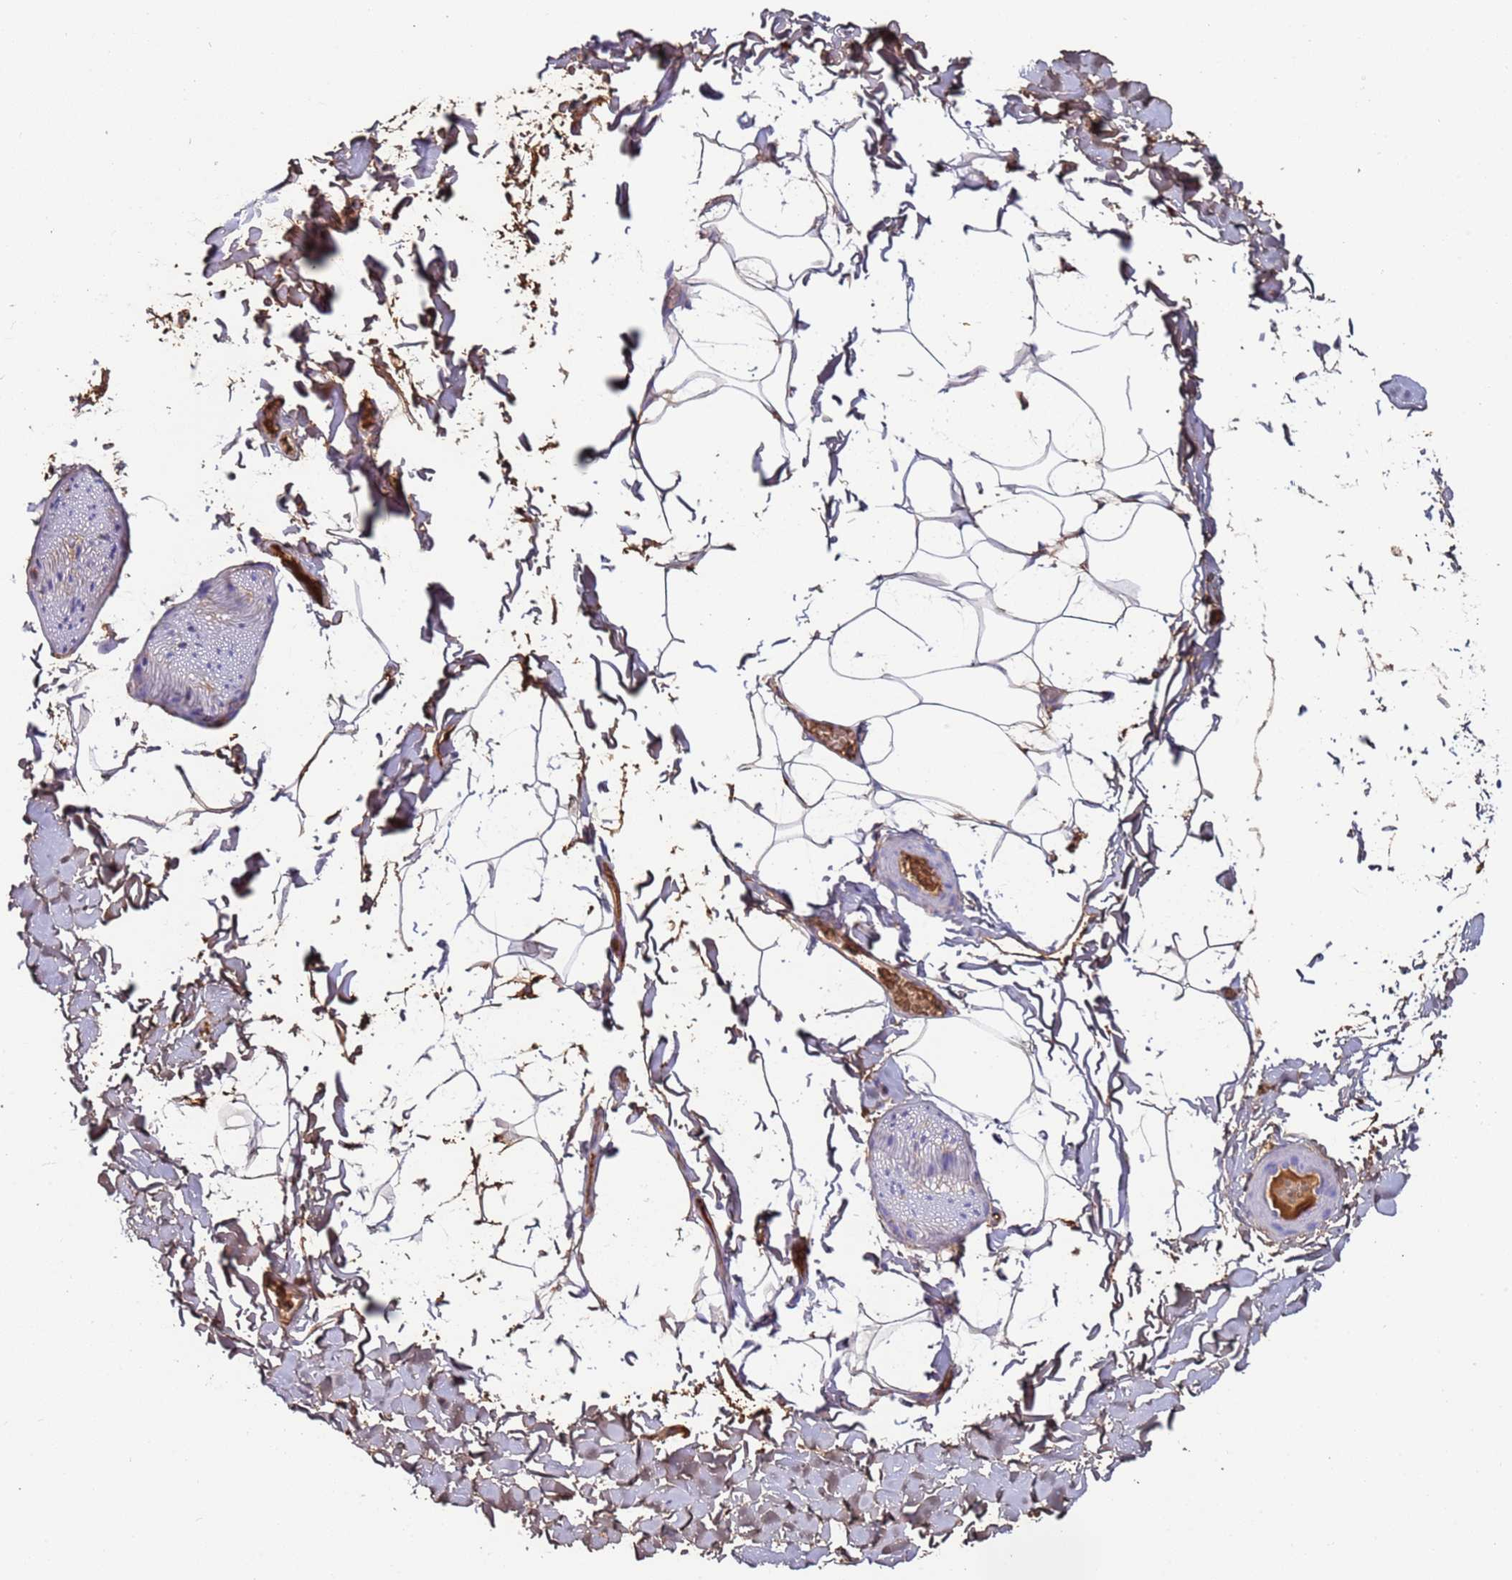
{"staining": {"intensity": "moderate", "quantity": "25%-75%", "location": "cytoplasmic/membranous"}, "tissue": "adipose tissue", "cell_type": "Adipocytes", "image_type": "normal", "snomed": [{"axis": "morphology", "description": "Normal tissue, NOS"}, {"axis": "topography", "description": "Gallbladder"}, {"axis": "topography", "description": "Peripheral nerve tissue"}], "caption": "IHC histopathology image of normal adipose tissue stained for a protein (brown), which shows medium levels of moderate cytoplasmic/membranous positivity in approximately 25%-75% of adipocytes.", "gene": "CYSLTR2", "patient": {"sex": "male", "age": 38}}